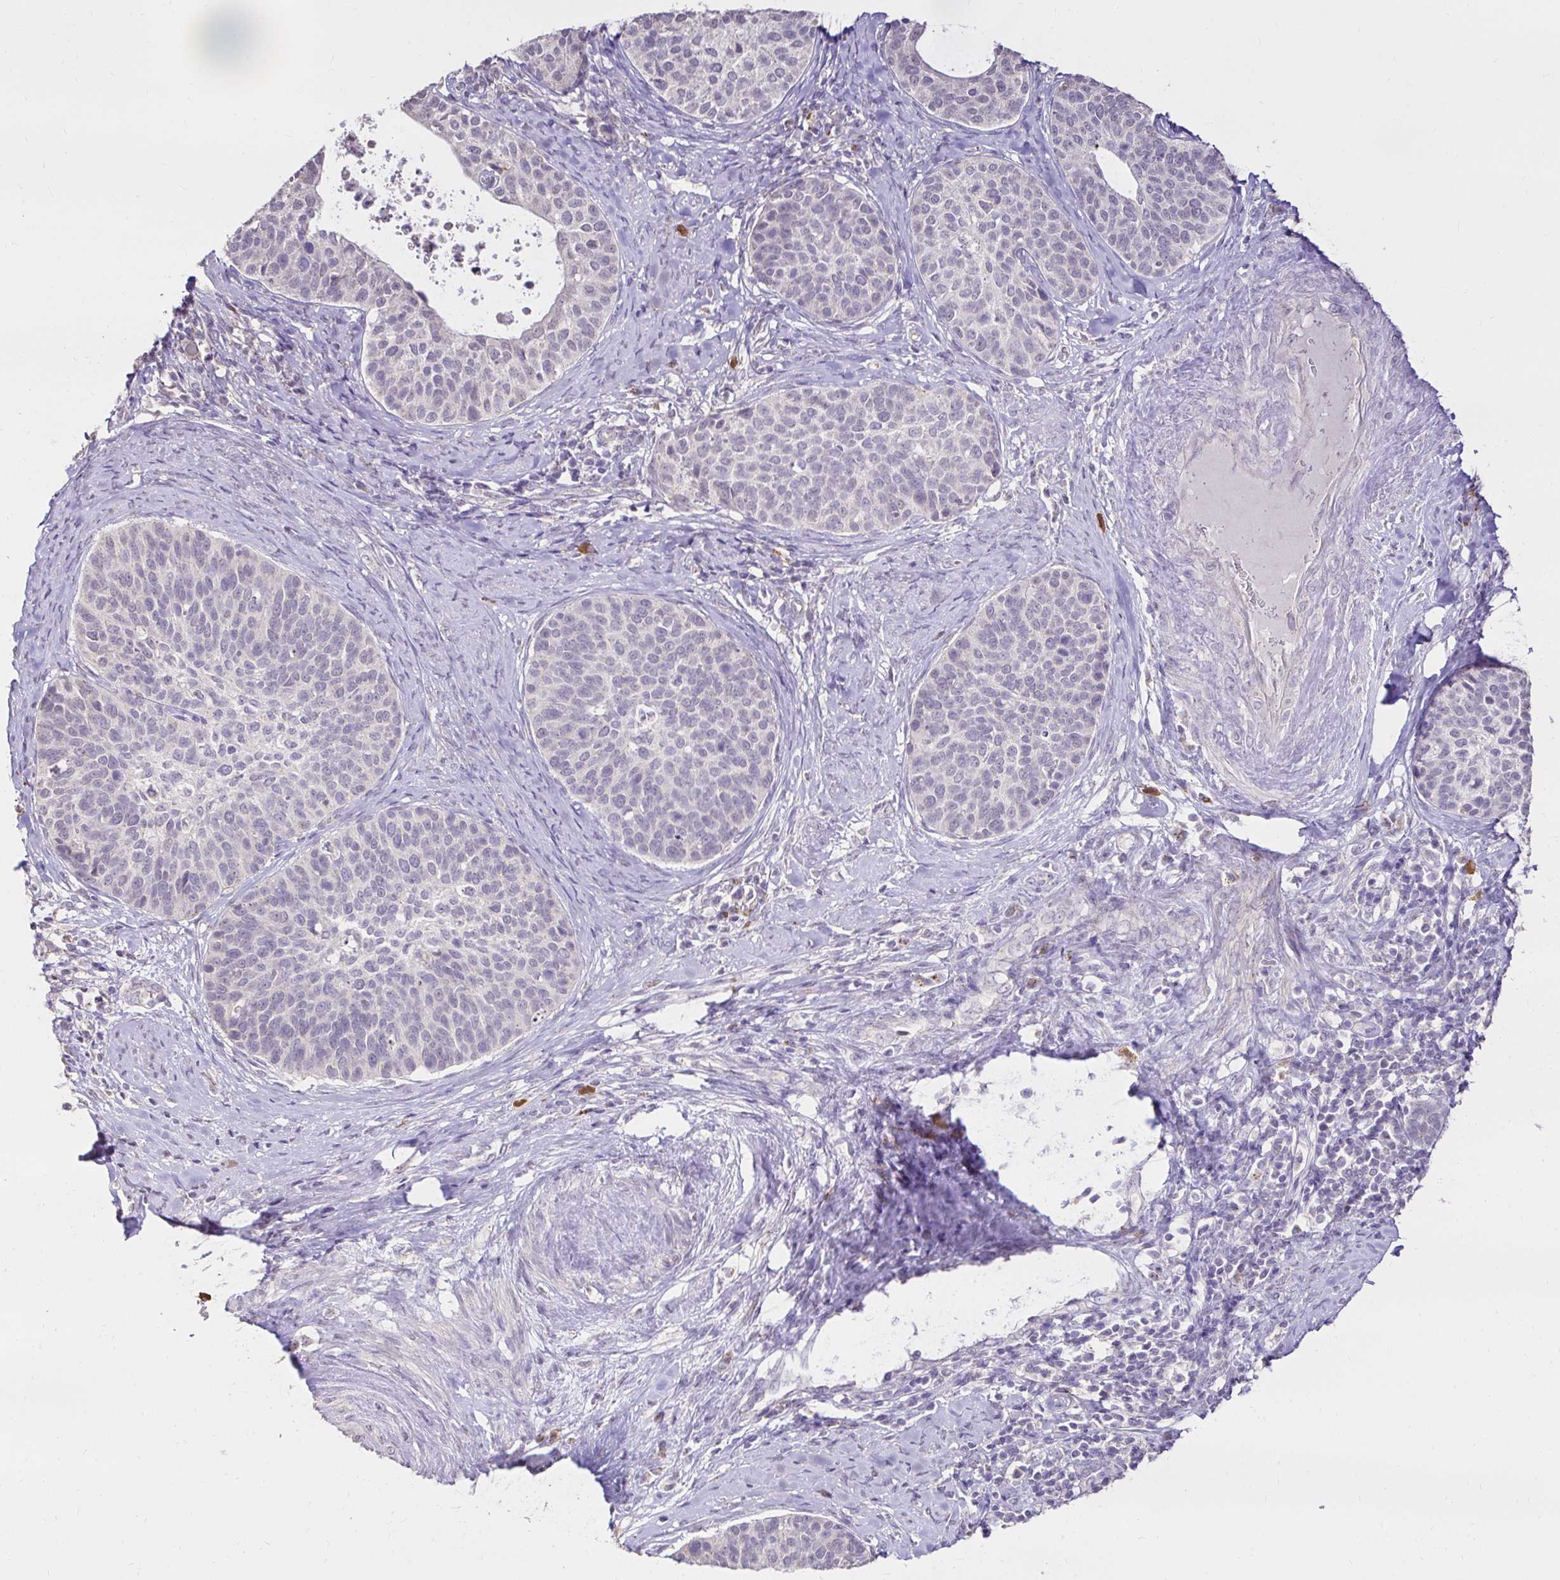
{"staining": {"intensity": "negative", "quantity": "none", "location": "none"}, "tissue": "cervical cancer", "cell_type": "Tumor cells", "image_type": "cancer", "snomed": [{"axis": "morphology", "description": "Squamous cell carcinoma, NOS"}, {"axis": "topography", "description": "Cervix"}], "caption": "Micrograph shows no significant protein positivity in tumor cells of cervical cancer. Brightfield microscopy of immunohistochemistry stained with DAB (brown) and hematoxylin (blue), captured at high magnification.", "gene": "KIAA1210", "patient": {"sex": "female", "age": 69}}